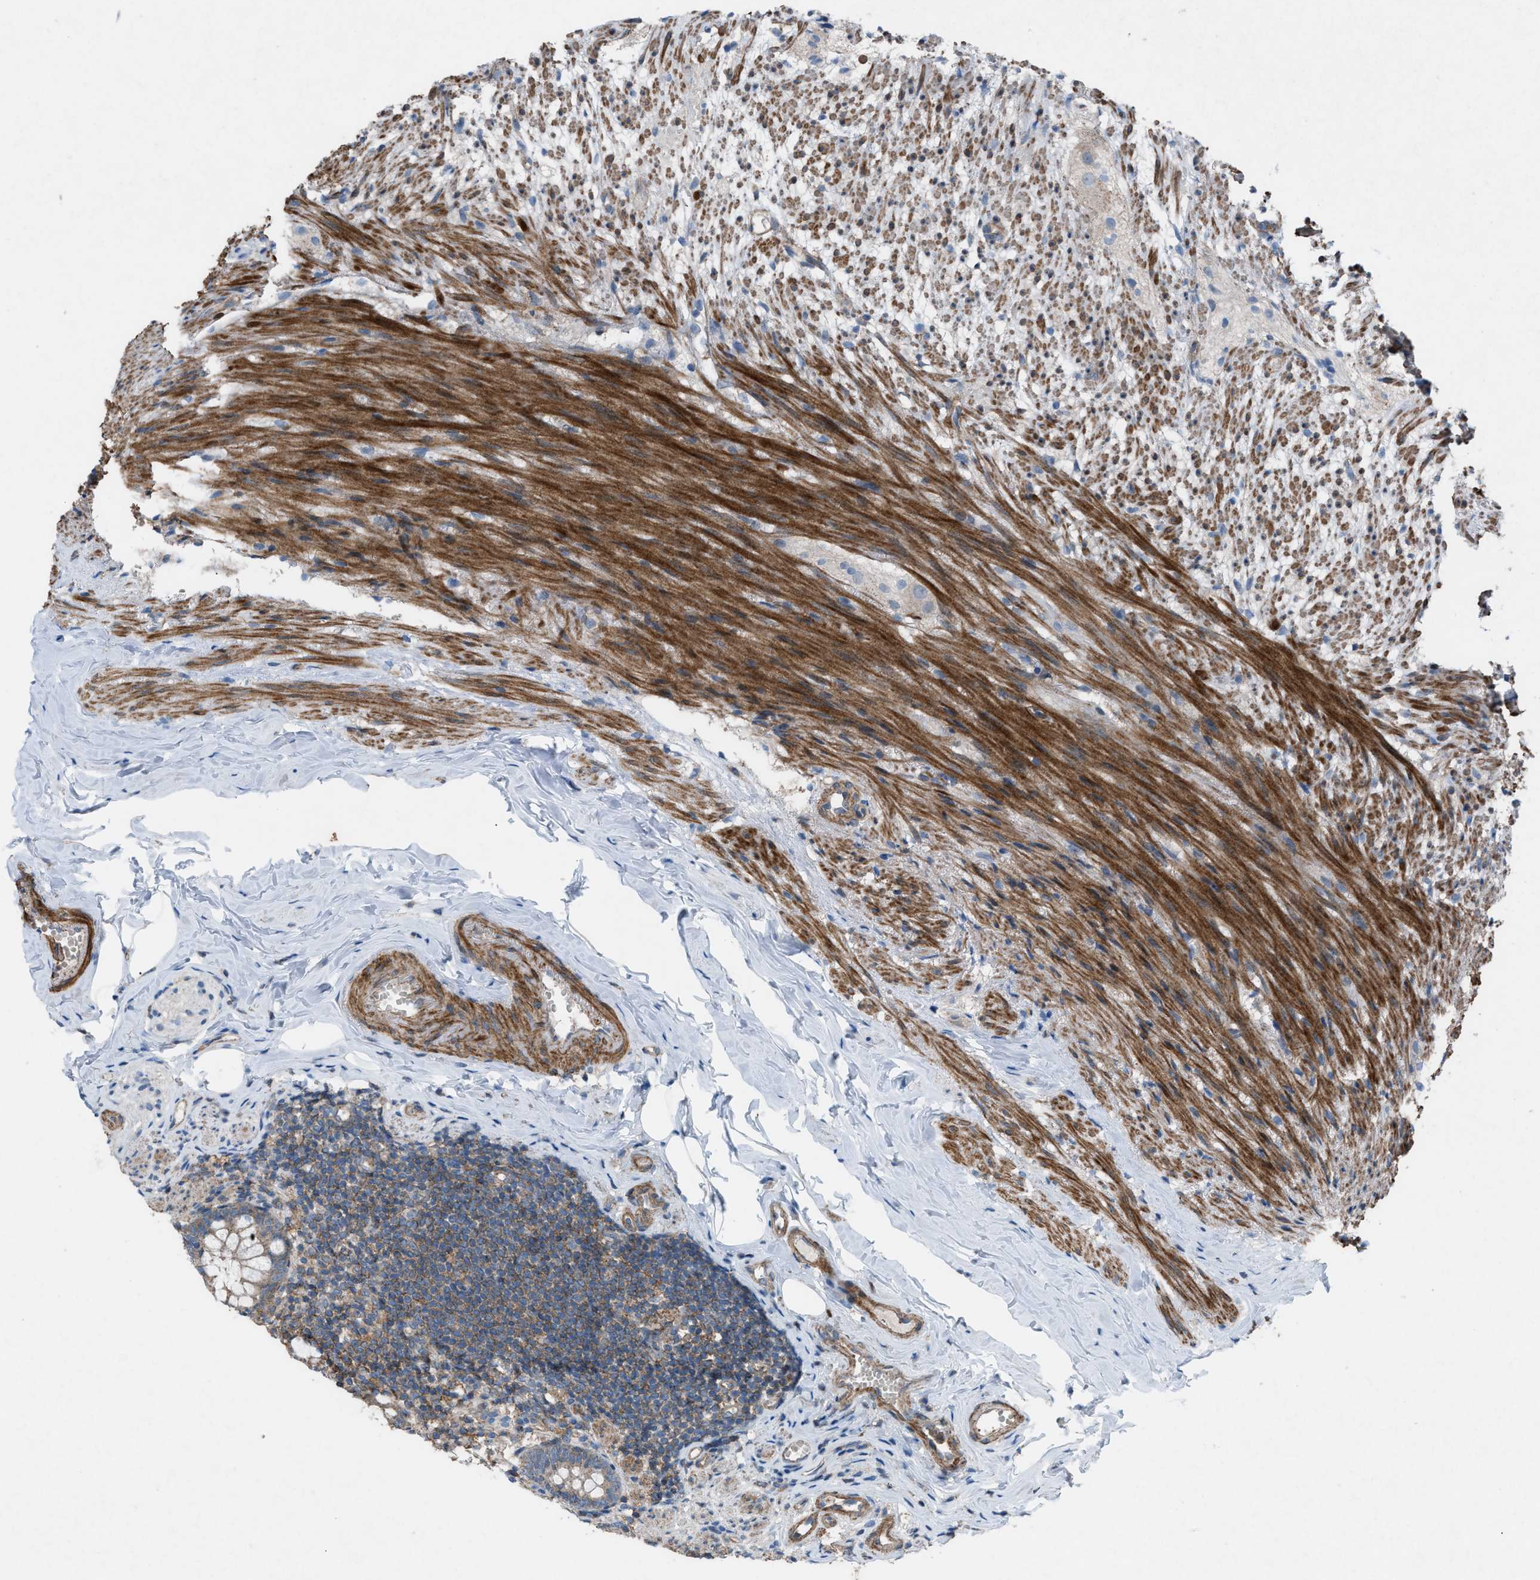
{"staining": {"intensity": "weak", "quantity": ">75%", "location": "cytoplasmic/membranous"}, "tissue": "appendix", "cell_type": "Glandular cells", "image_type": "normal", "snomed": [{"axis": "morphology", "description": "Normal tissue, NOS"}, {"axis": "topography", "description": "Appendix"}], "caption": "The histopathology image demonstrates a brown stain indicating the presence of a protein in the cytoplasmic/membranous of glandular cells in appendix.", "gene": "NCK2", "patient": {"sex": "female", "age": 77}}